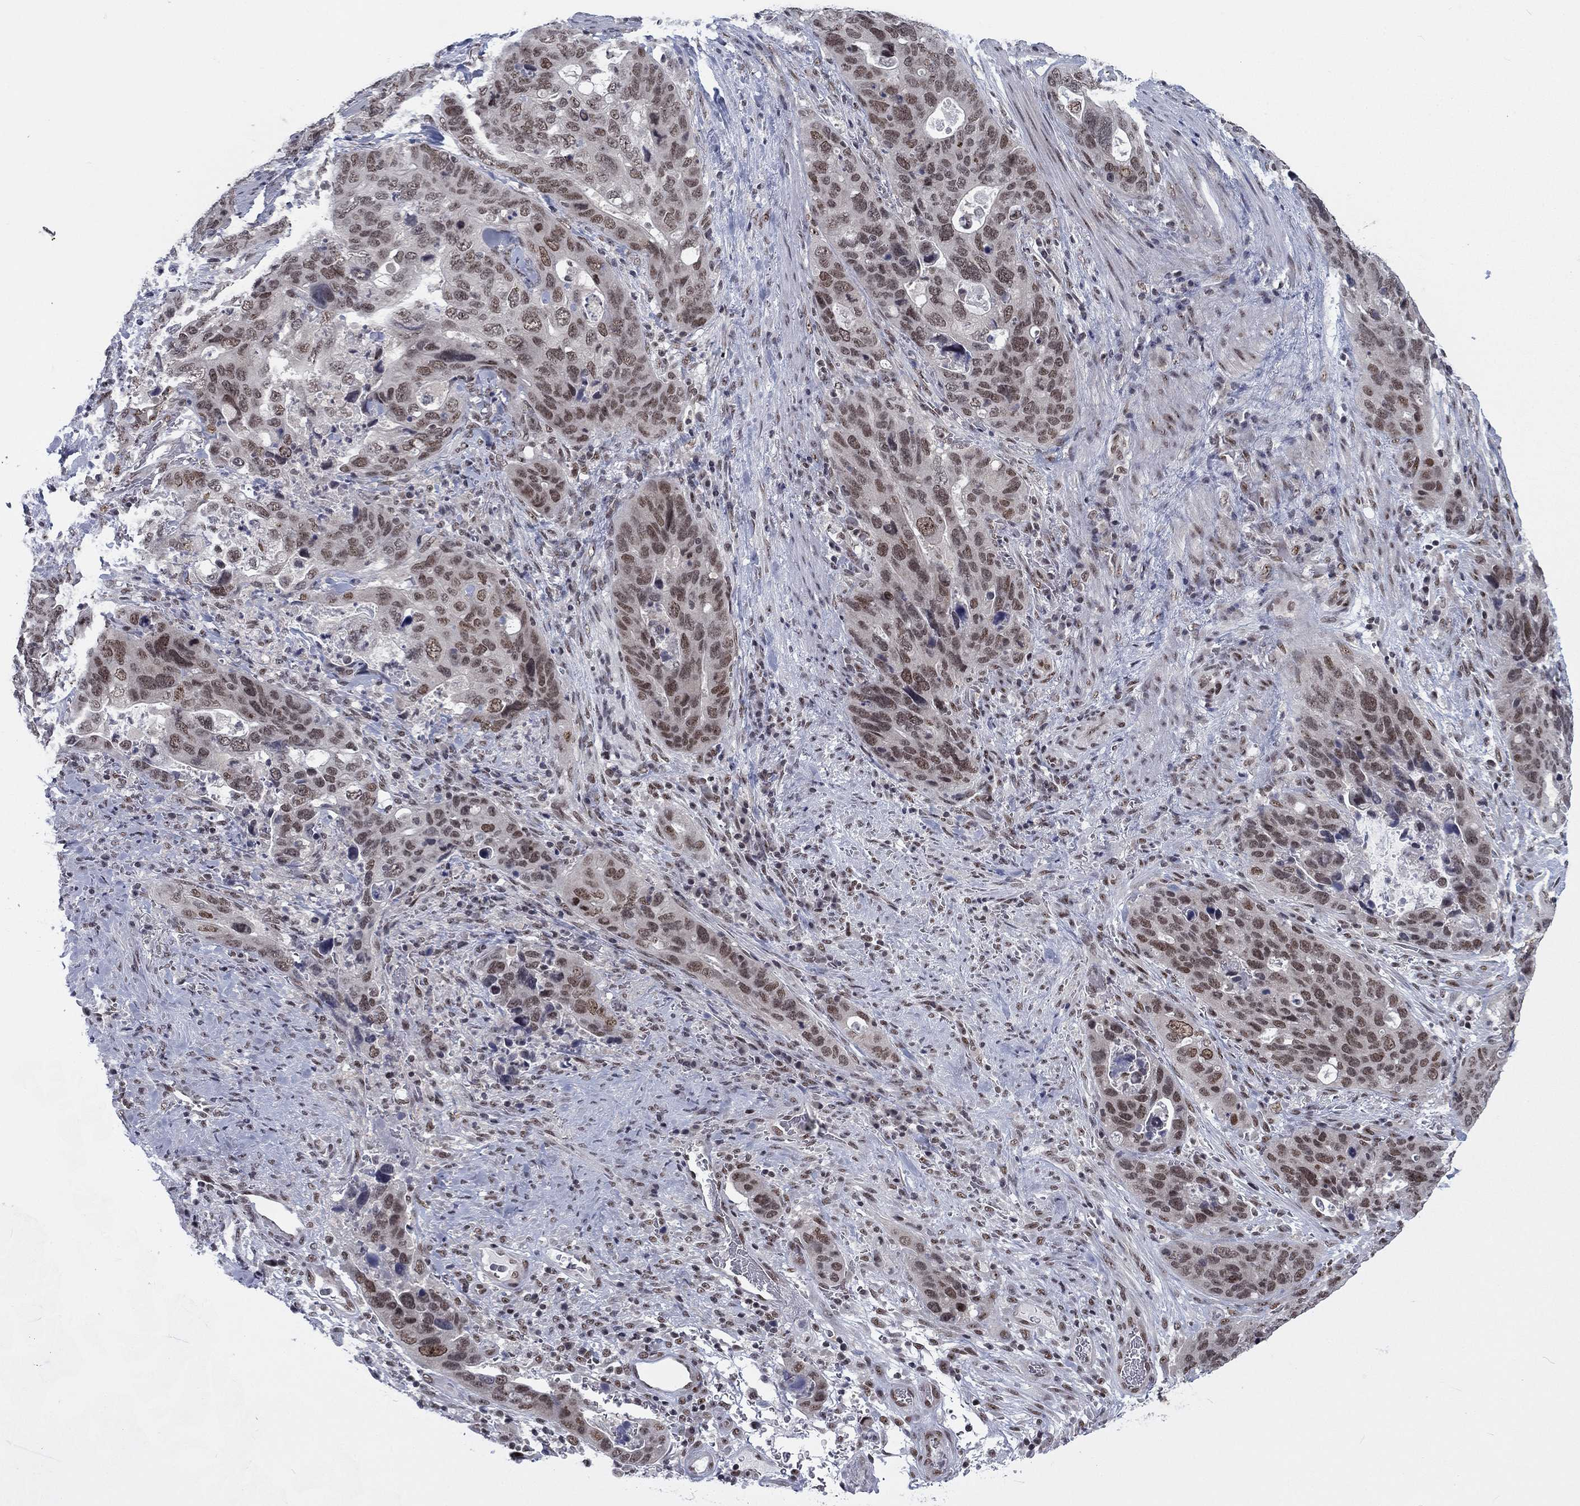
{"staining": {"intensity": "moderate", "quantity": "25%-75%", "location": "nuclear"}, "tissue": "stomach cancer", "cell_type": "Tumor cells", "image_type": "cancer", "snomed": [{"axis": "morphology", "description": "Adenocarcinoma, NOS"}, {"axis": "topography", "description": "Stomach"}], "caption": "Stomach cancer stained for a protein (brown) displays moderate nuclear positive staining in approximately 25%-75% of tumor cells.", "gene": "FYTTD1", "patient": {"sex": "male", "age": 54}}